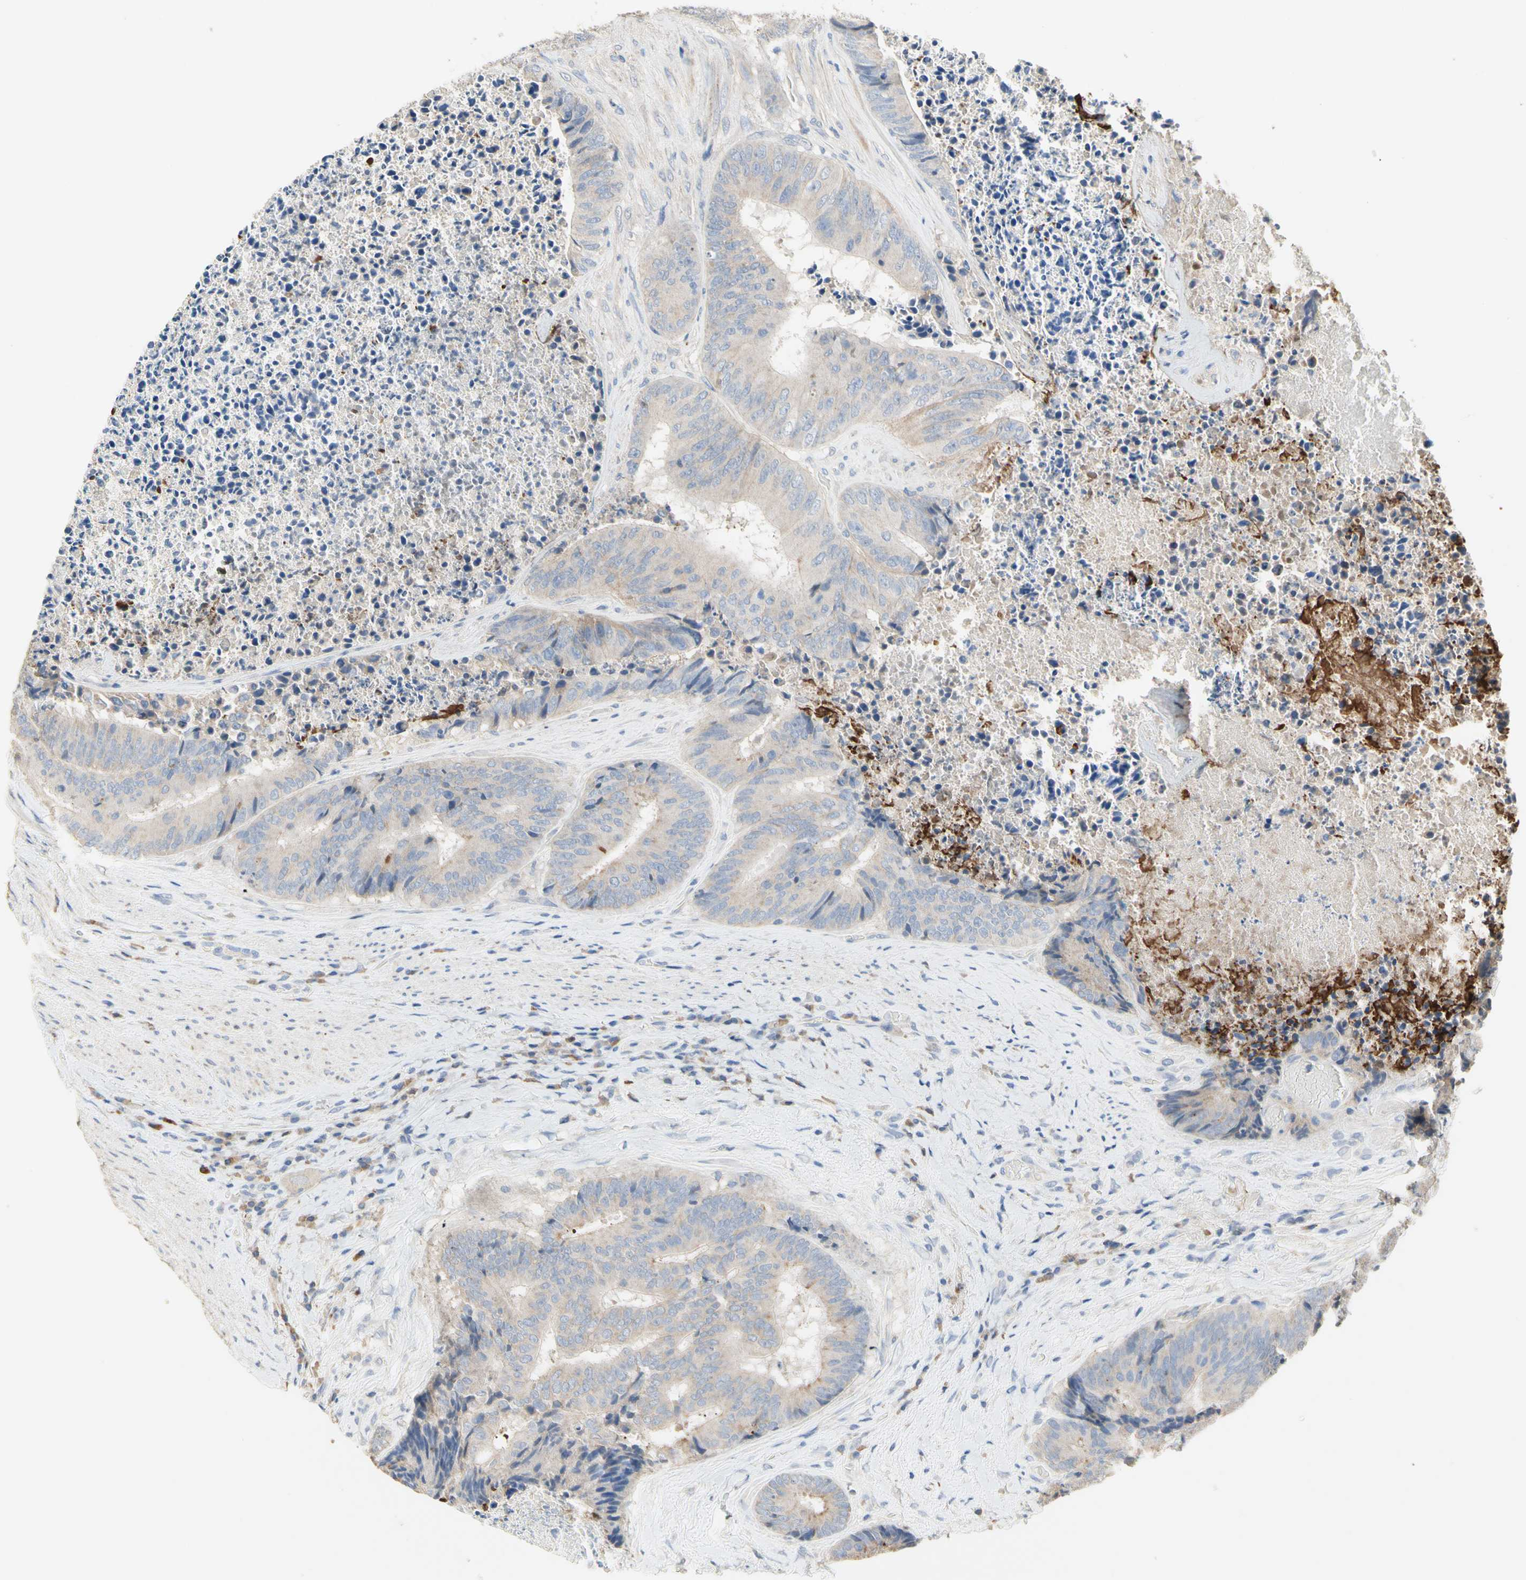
{"staining": {"intensity": "weak", "quantity": ">75%", "location": "cytoplasmic/membranous"}, "tissue": "colorectal cancer", "cell_type": "Tumor cells", "image_type": "cancer", "snomed": [{"axis": "morphology", "description": "Adenocarcinoma, NOS"}, {"axis": "topography", "description": "Rectum"}], "caption": "The immunohistochemical stain labels weak cytoplasmic/membranous staining in tumor cells of colorectal adenocarcinoma tissue.", "gene": "NECTIN4", "patient": {"sex": "male", "age": 72}}